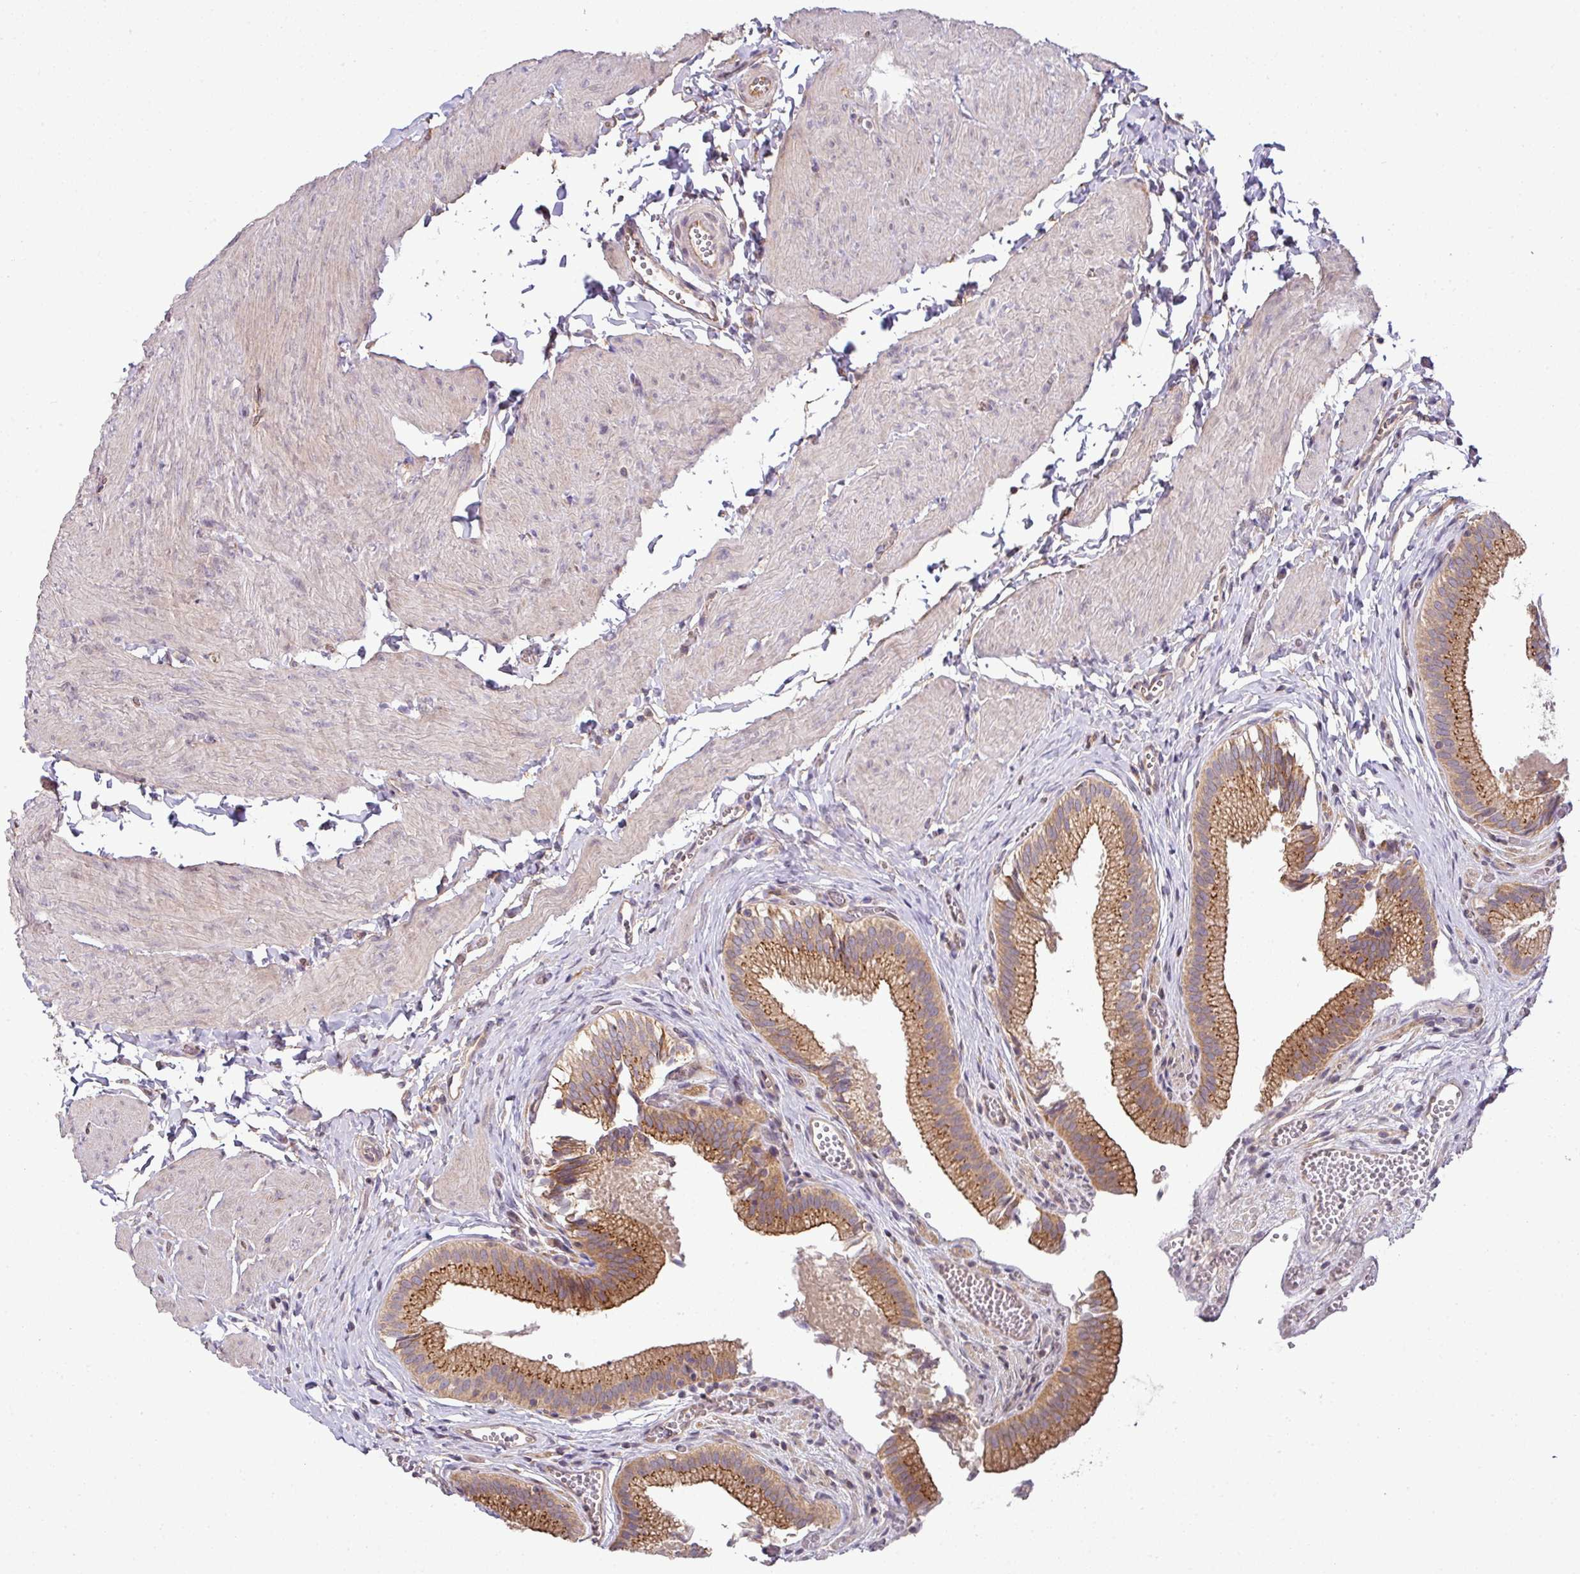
{"staining": {"intensity": "strong", "quantity": ">75%", "location": "cytoplasmic/membranous"}, "tissue": "gallbladder", "cell_type": "Glandular cells", "image_type": "normal", "snomed": [{"axis": "morphology", "description": "Normal tissue, NOS"}, {"axis": "topography", "description": "Gallbladder"}, {"axis": "topography", "description": "Peripheral nerve tissue"}], "caption": "This photomicrograph exhibits immunohistochemistry (IHC) staining of normal human gallbladder, with high strong cytoplasmic/membranous staining in approximately >75% of glandular cells.", "gene": "TIMMDC1", "patient": {"sex": "male", "age": 17}}